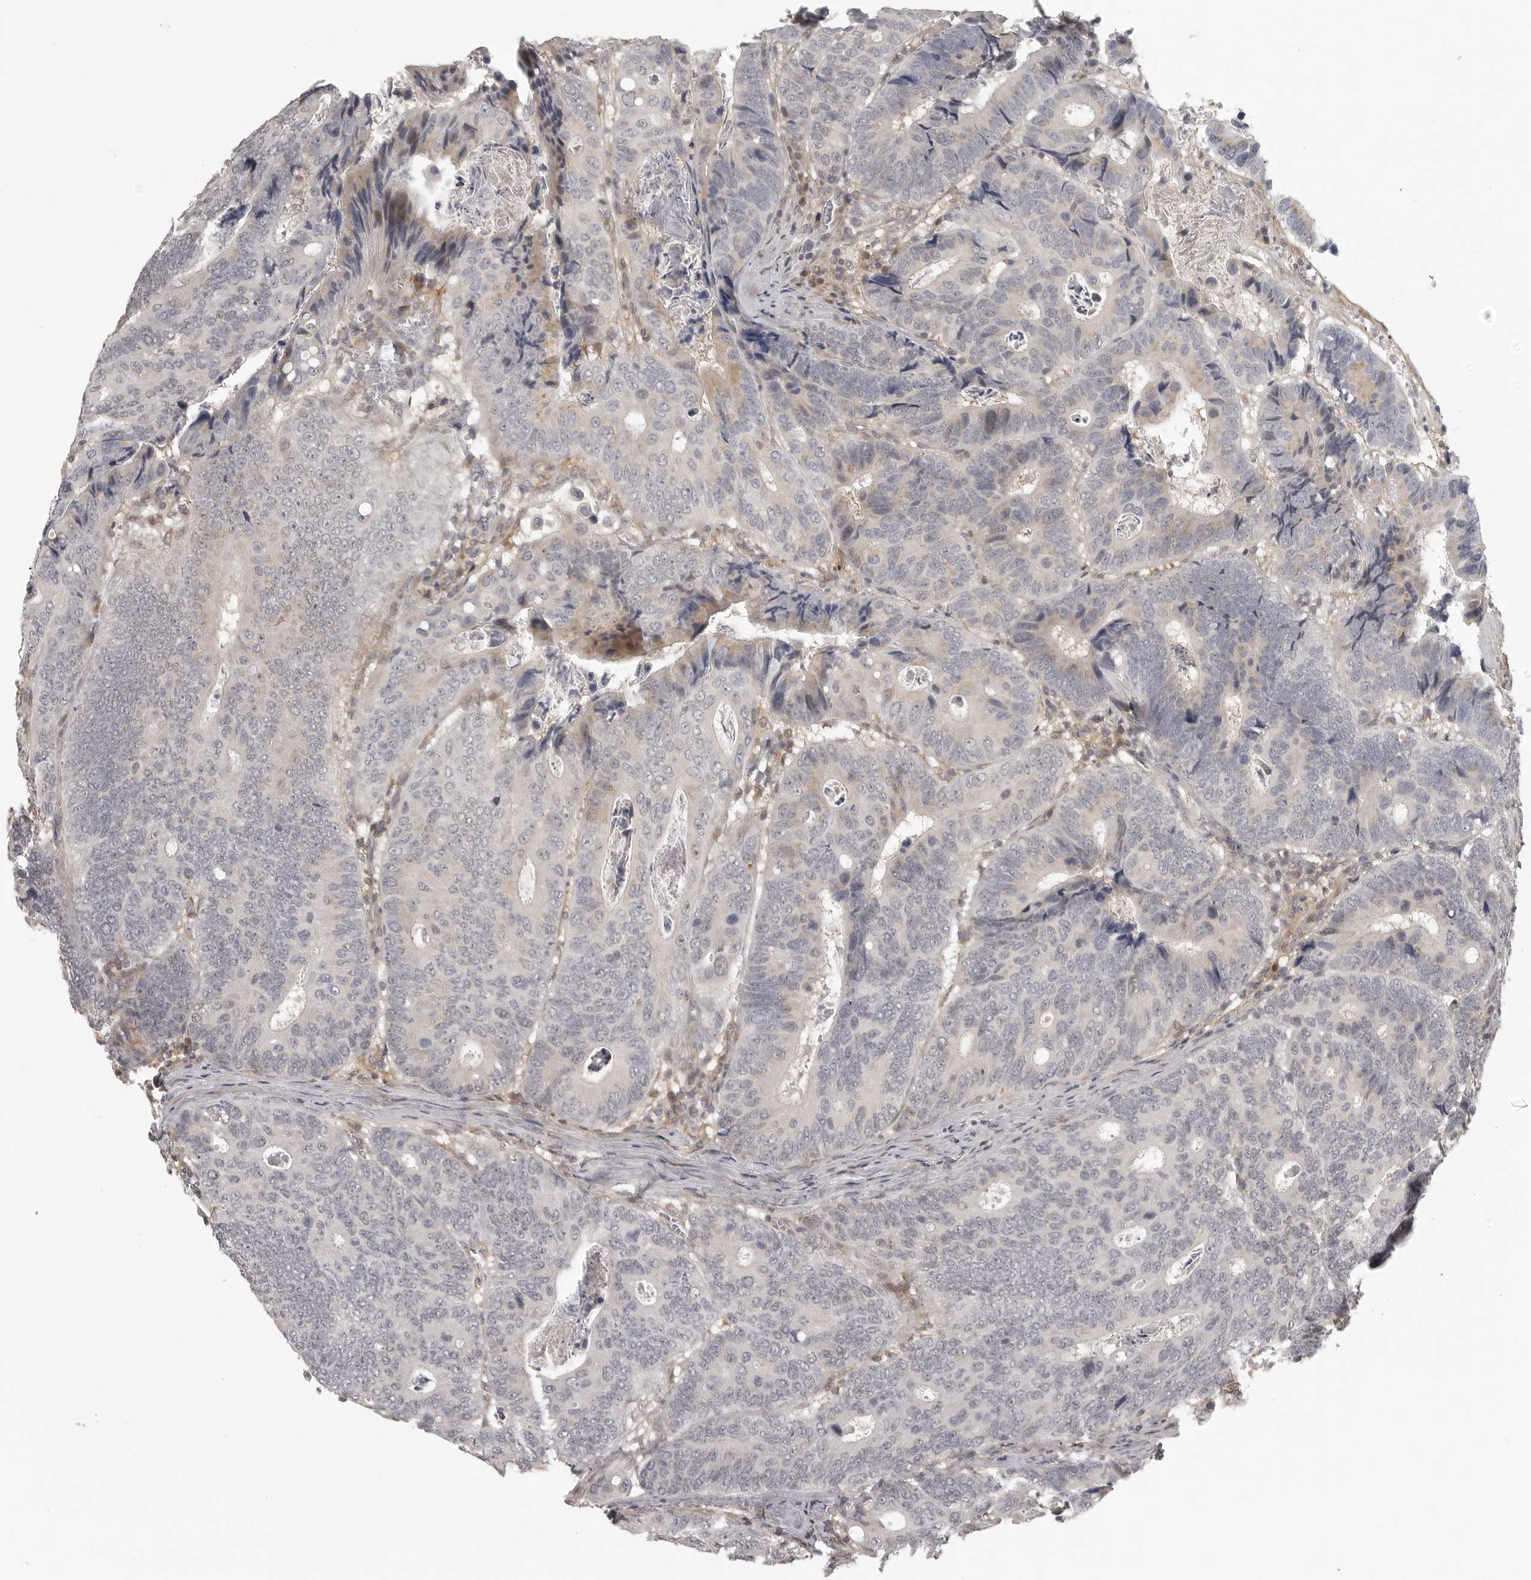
{"staining": {"intensity": "negative", "quantity": "none", "location": "none"}, "tissue": "colorectal cancer", "cell_type": "Tumor cells", "image_type": "cancer", "snomed": [{"axis": "morphology", "description": "Inflammation, NOS"}, {"axis": "morphology", "description": "Adenocarcinoma, NOS"}, {"axis": "topography", "description": "Colon"}], "caption": "DAB immunohistochemical staining of human colorectal cancer (adenocarcinoma) exhibits no significant staining in tumor cells. (Brightfield microscopy of DAB IHC at high magnification).", "gene": "UROD", "patient": {"sex": "male", "age": 72}}